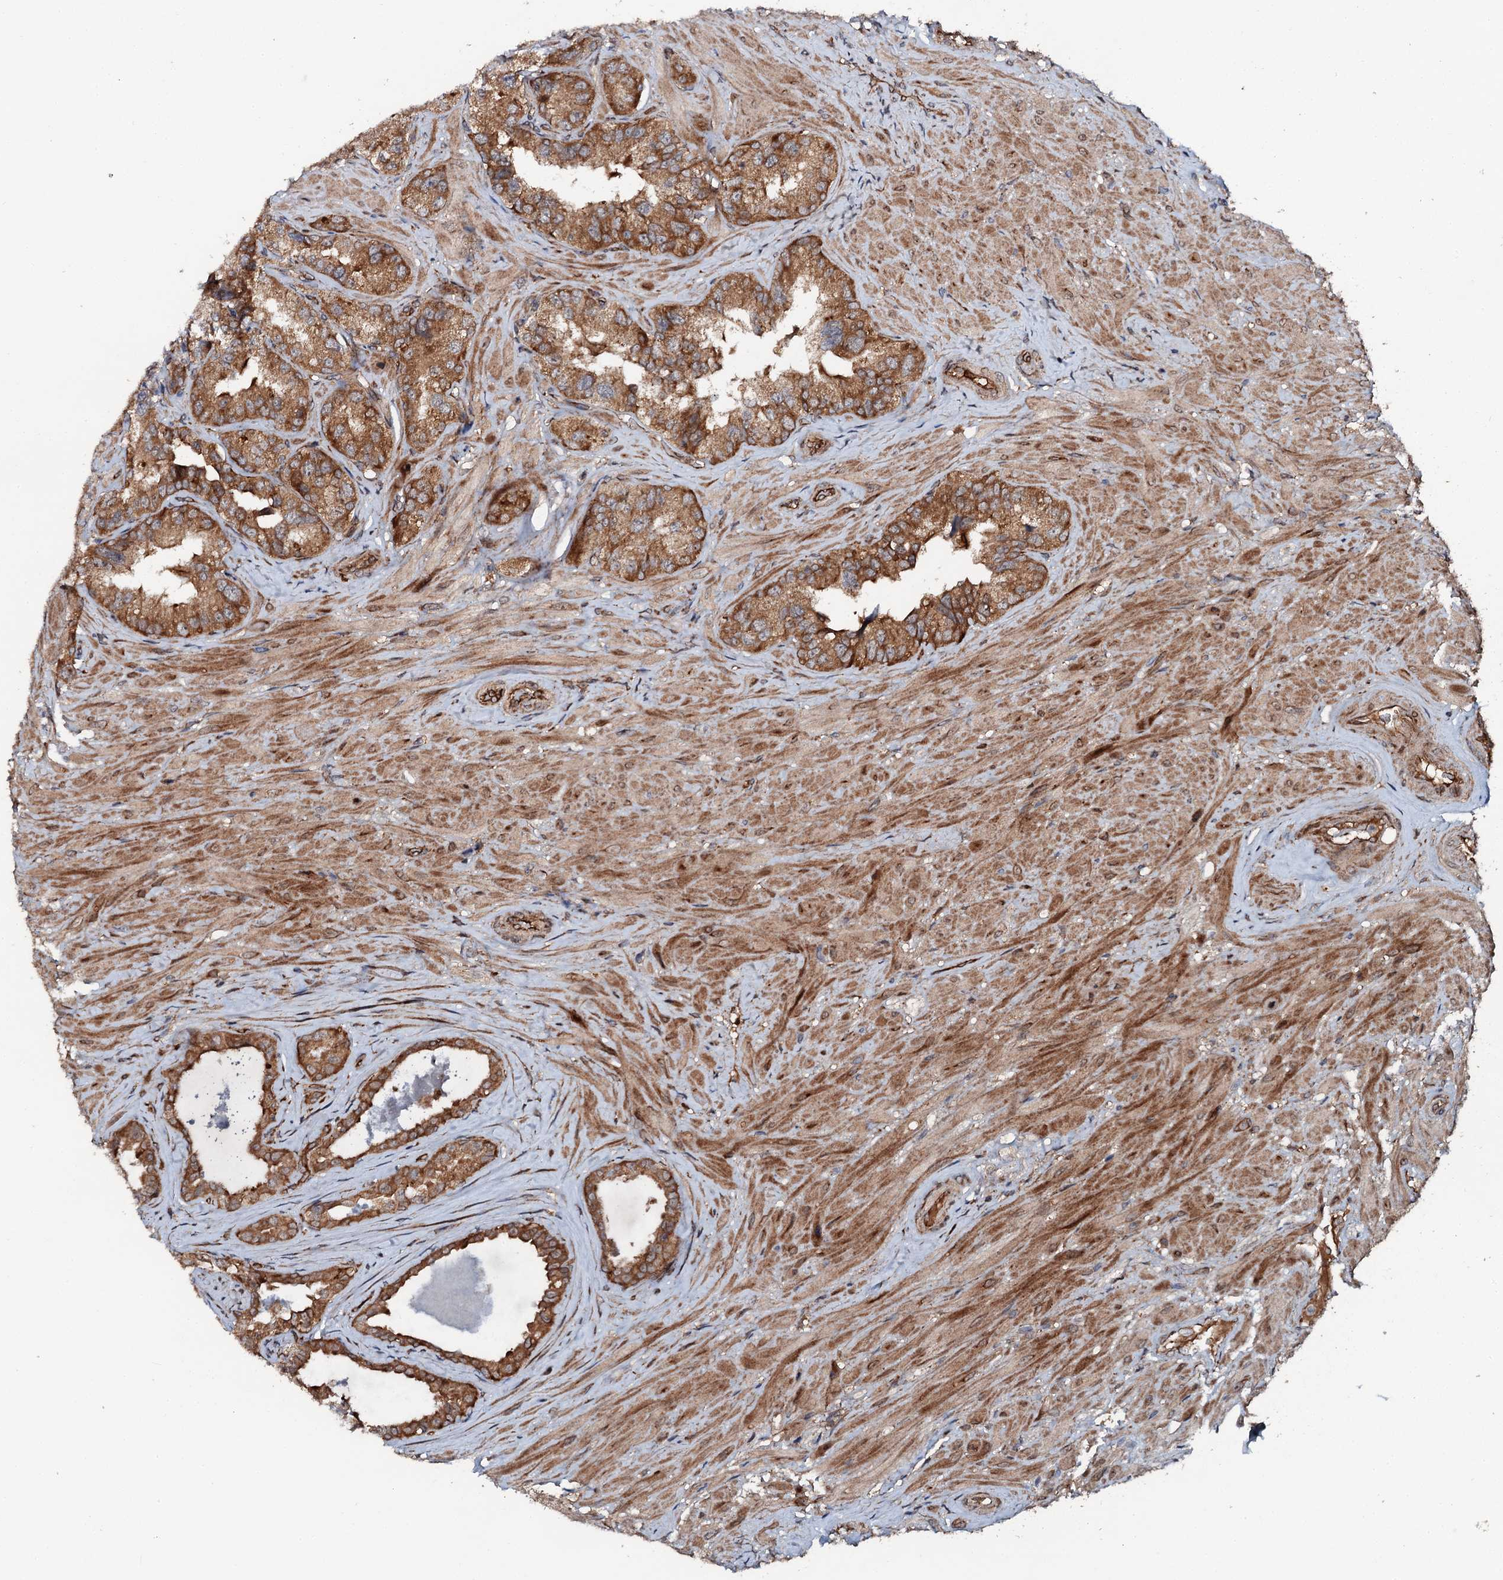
{"staining": {"intensity": "strong", "quantity": ">75%", "location": "cytoplasmic/membranous"}, "tissue": "seminal vesicle", "cell_type": "Glandular cells", "image_type": "normal", "snomed": [{"axis": "morphology", "description": "Normal tissue, NOS"}, {"axis": "topography", "description": "Seminal veicle"}, {"axis": "topography", "description": "Peripheral nerve tissue"}], "caption": "IHC of normal seminal vesicle displays high levels of strong cytoplasmic/membranous expression in about >75% of glandular cells.", "gene": "FLYWCH1", "patient": {"sex": "male", "age": 67}}